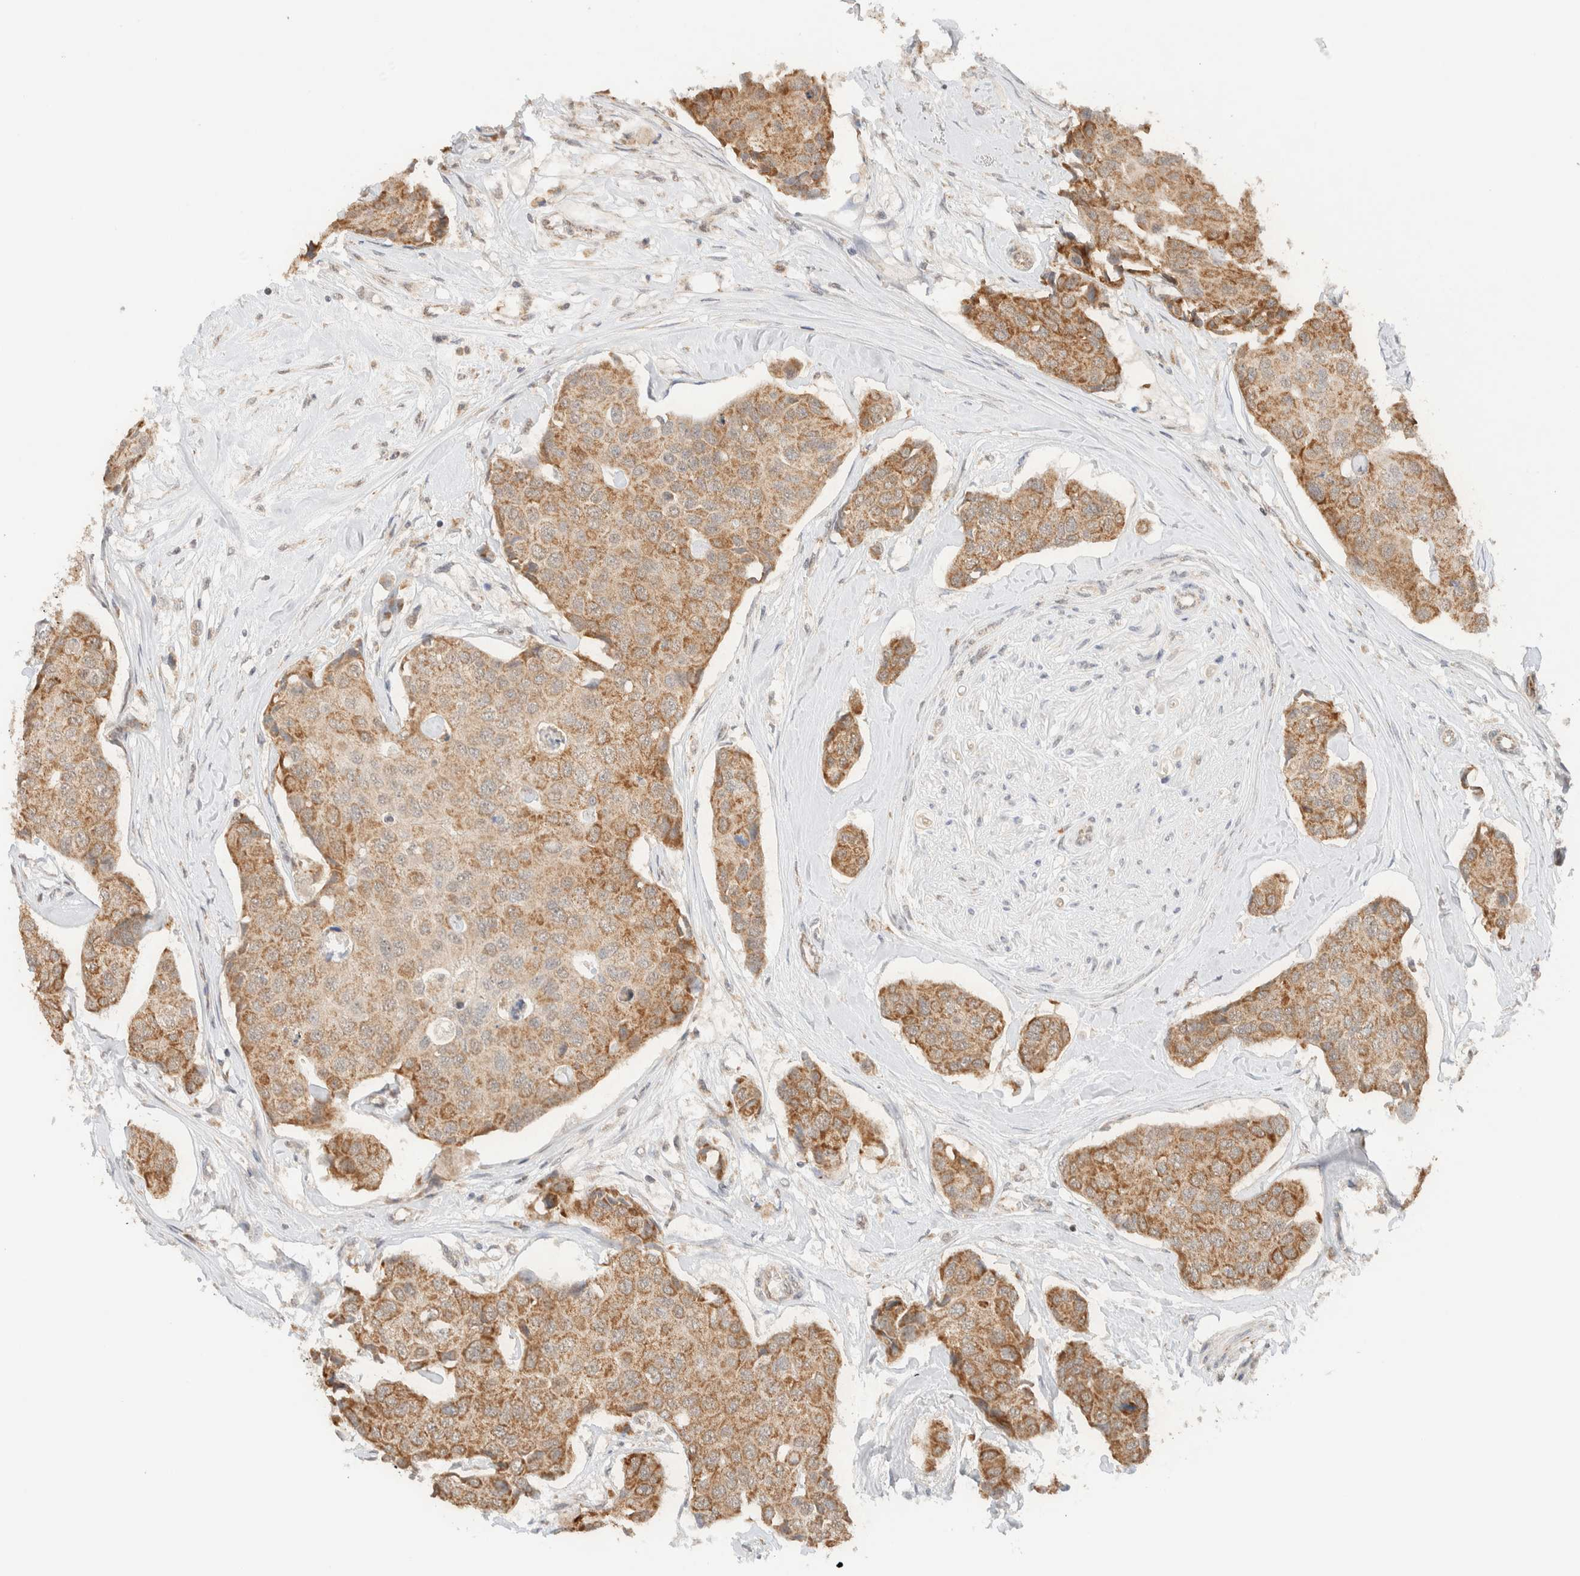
{"staining": {"intensity": "moderate", "quantity": ">75%", "location": "cytoplasmic/membranous"}, "tissue": "breast cancer", "cell_type": "Tumor cells", "image_type": "cancer", "snomed": [{"axis": "morphology", "description": "Duct carcinoma"}, {"axis": "topography", "description": "Breast"}], "caption": "Approximately >75% of tumor cells in breast cancer (invasive ductal carcinoma) exhibit moderate cytoplasmic/membranous protein positivity as visualized by brown immunohistochemical staining.", "gene": "MRPL41", "patient": {"sex": "female", "age": 80}}